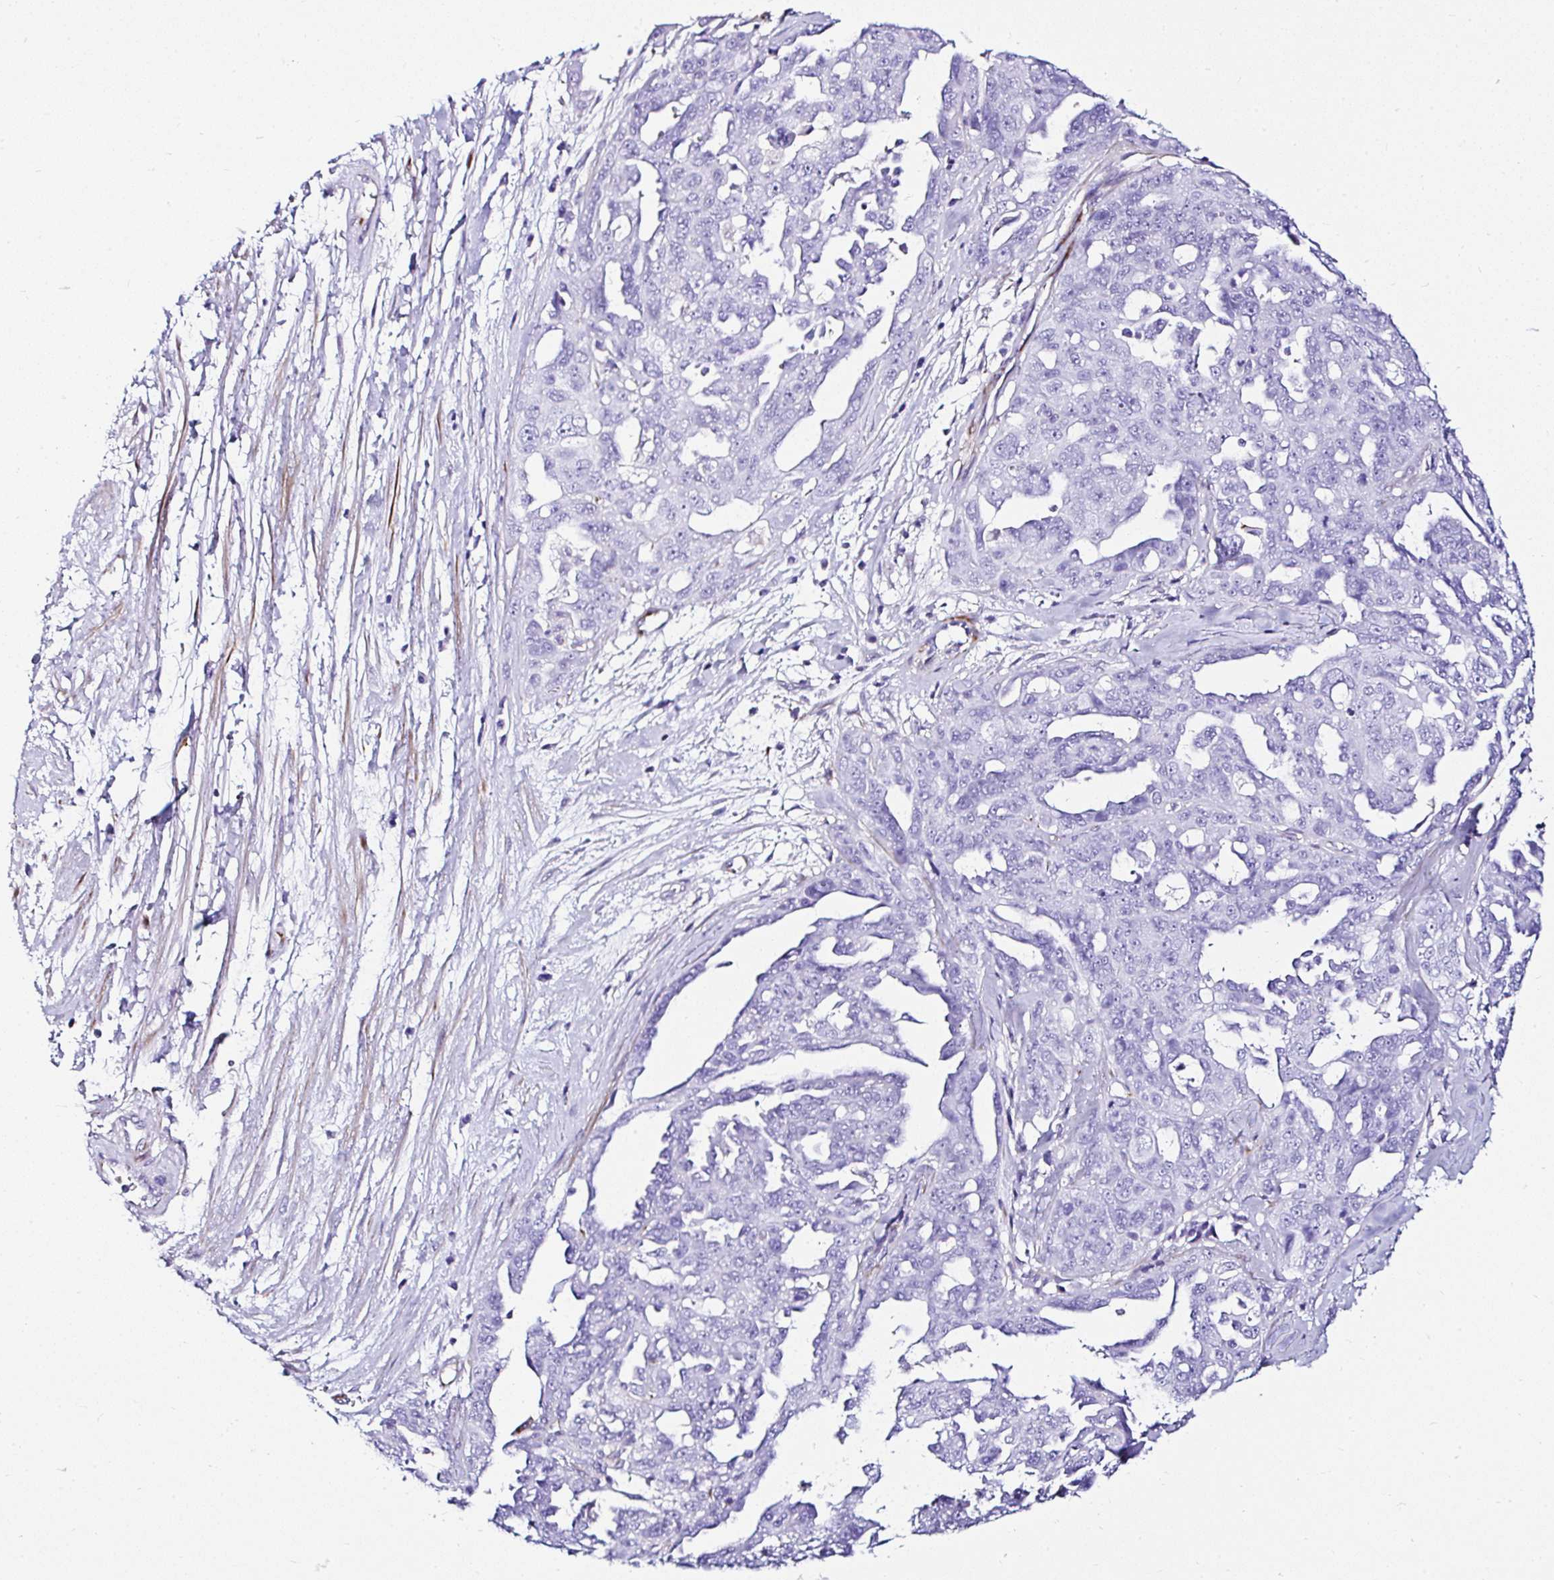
{"staining": {"intensity": "negative", "quantity": "none", "location": "none"}, "tissue": "ovarian cancer", "cell_type": "Tumor cells", "image_type": "cancer", "snomed": [{"axis": "morphology", "description": "Carcinoma, endometroid"}, {"axis": "topography", "description": "Ovary"}], "caption": "Tumor cells show no significant protein positivity in ovarian cancer.", "gene": "DEPDC5", "patient": {"sex": "female", "age": 70}}